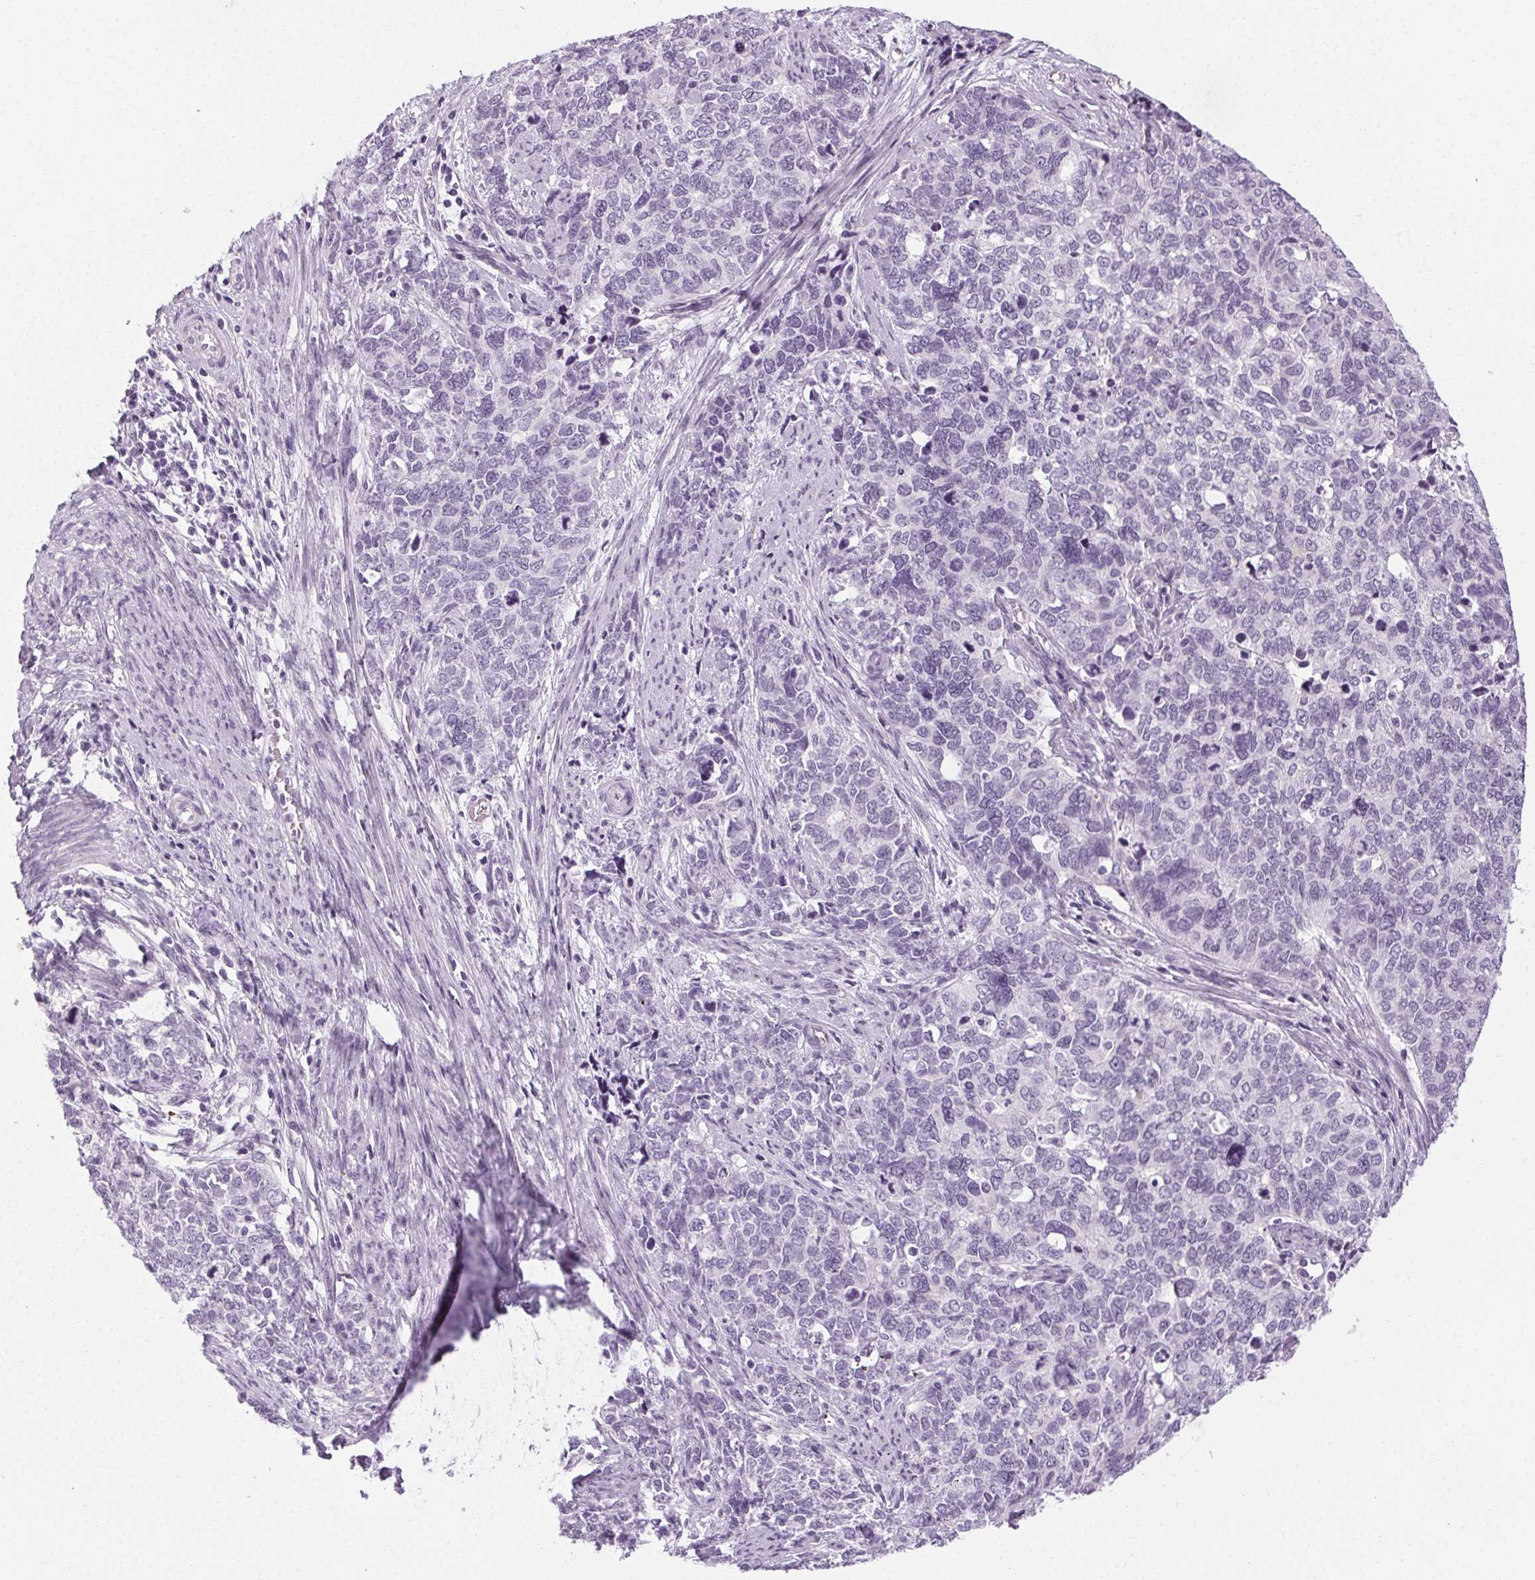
{"staining": {"intensity": "negative", "quantity": "none", "location": "none"}, "tissue": "cervical cancer", "cell_type": "Tumor cells", "image_type": "cancer", "snomed": [{"axis": "morphology", "description": "Squamous cell carcinoma, NOS"}, {"axis": "topography", "description": "Cervix"}], "caption": "Image shows no significant protein staining in tumor cells of cervical cancer.", "gene": "POMC", "patient": {"sex": "female", "age": 63}}